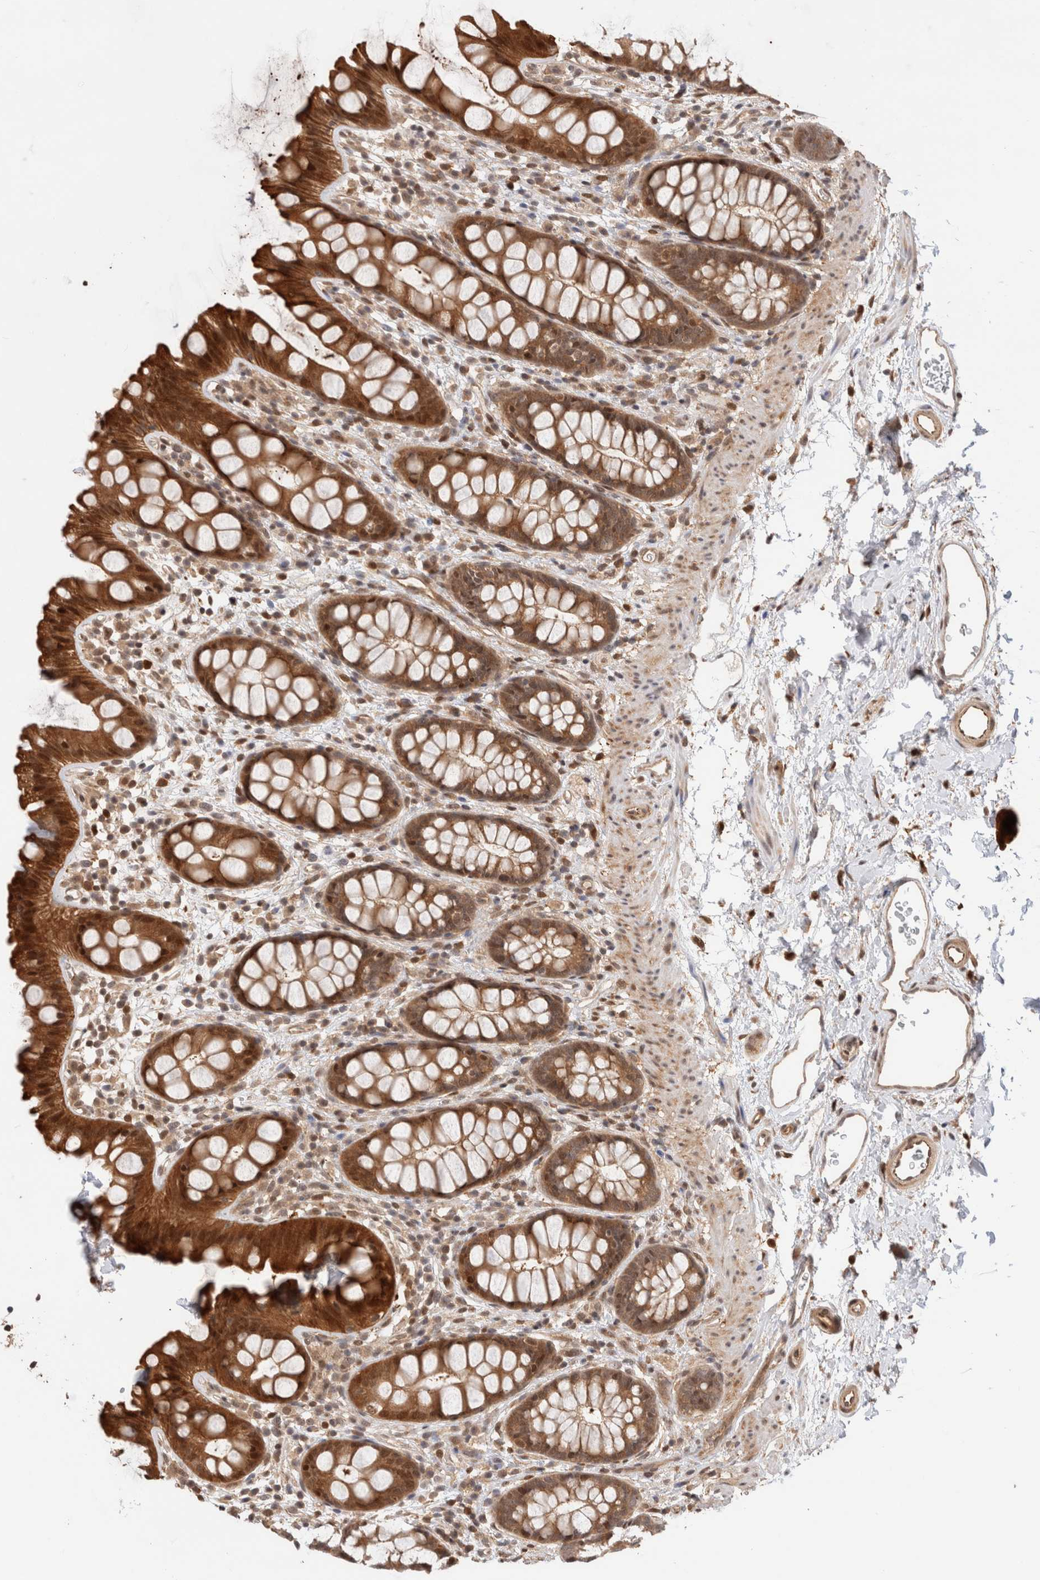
{"staining": {"intensity": "strong", "quantity": ">75%", "location": "cytoplasmic/membranous,nuclear"}, "tissue": "rectum", "cell_type": "Glandular cells", "image_type": "normal", "snomed": [{"axis": "morphology", "description": "Normal tissue, NOS"}, {"axis": "topography", "description": "Rectum"}], "caption": "The photomicrograph reveals a brown stain indicating the presence of a protein in the cytoplasmic/membranous,nuclear of glandular cells in rectum.", "gene": "OTUD6B", "patient": {"sex": "female", "age": 65}}